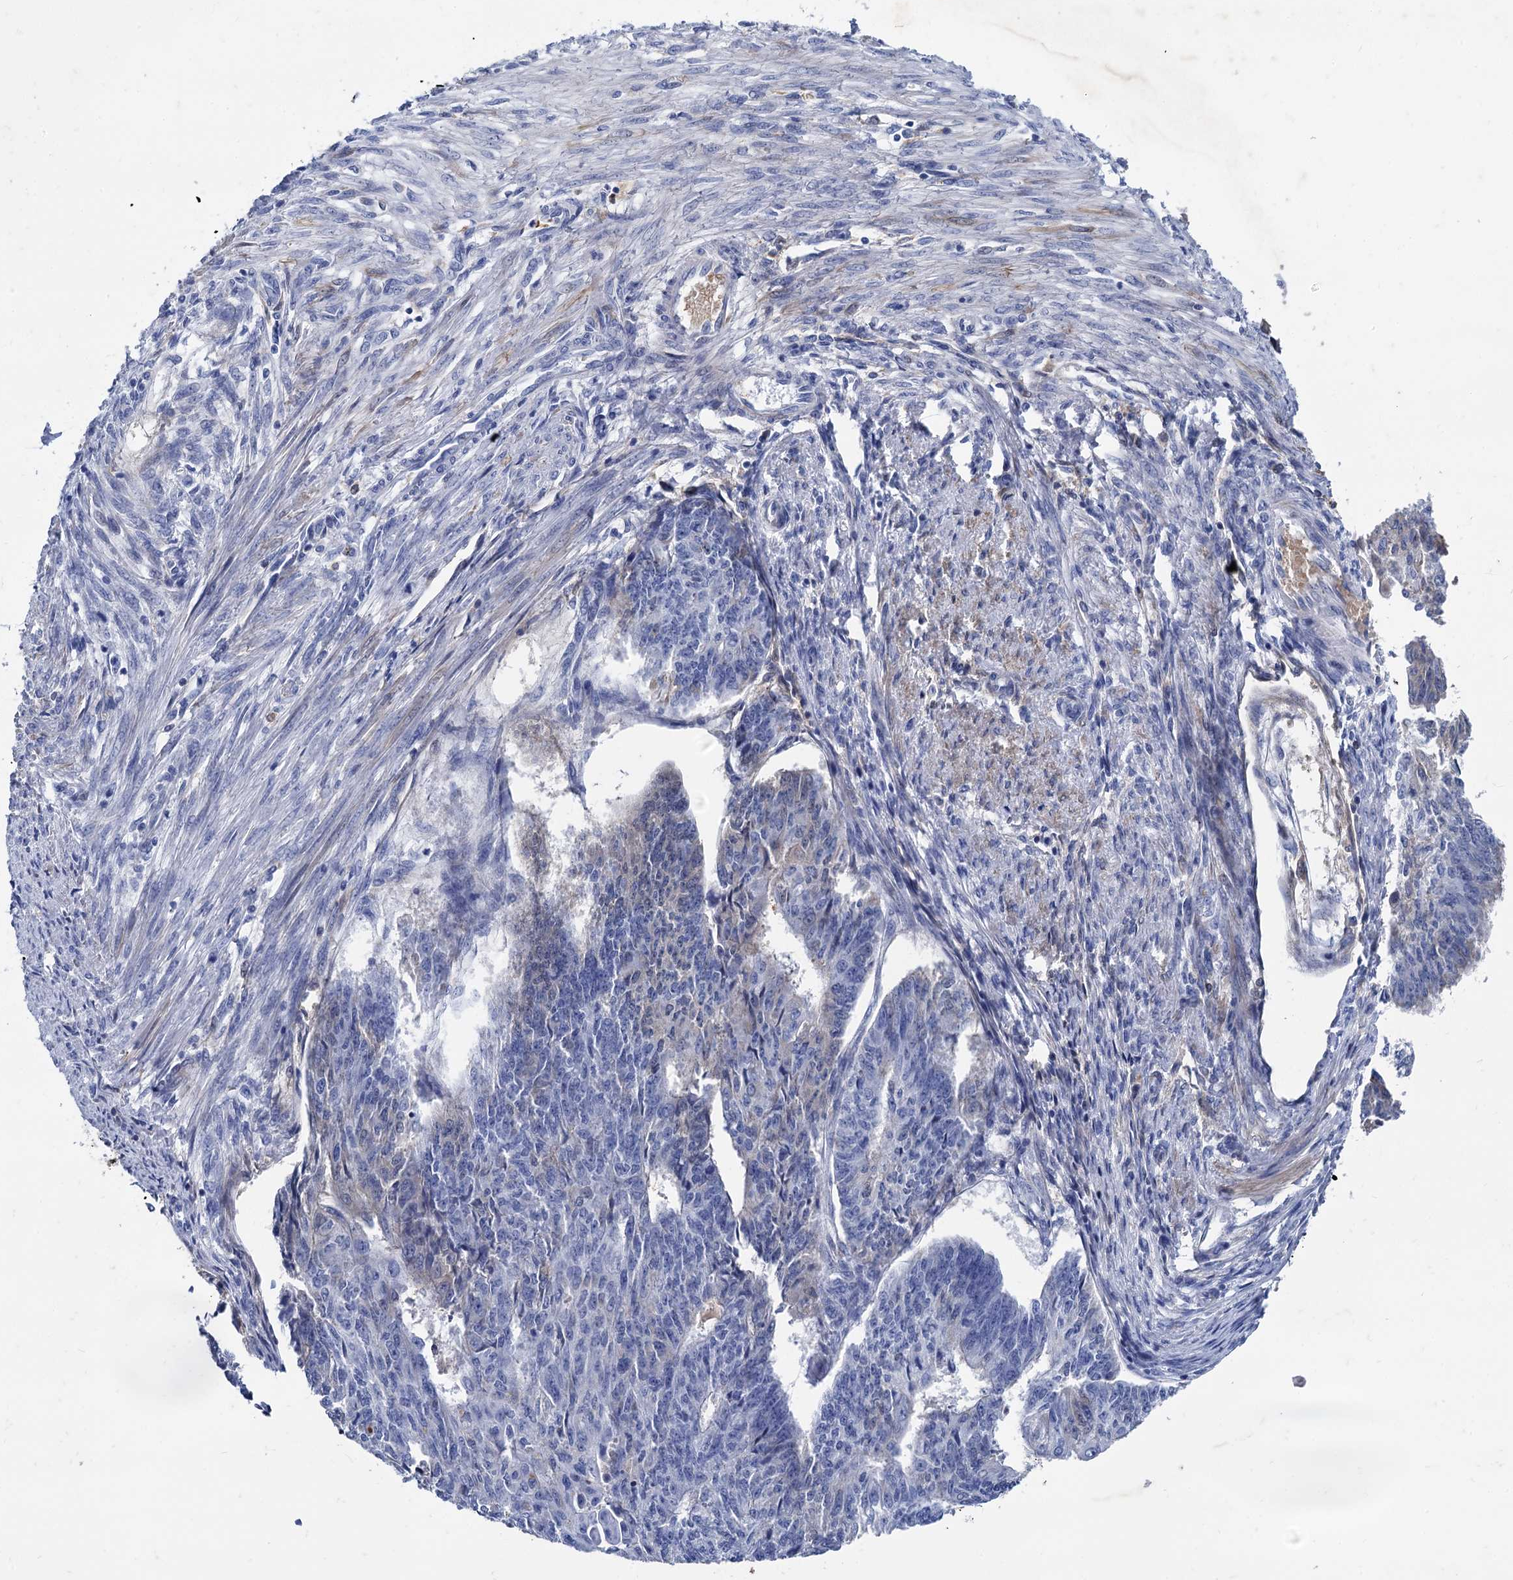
{"staining": {"intensity": "negative", "quantity": "none", "location": "none"}, "tissue": "endometrial cancer", "cell_type": "Tumor cells", "image_type": "cancer", "snomed": [{"axis": "morphology", "description": "Adenocarcinoma, NOS"}, {"axis": "topography", "description": "Endometrium"}], "caption": "Tumor cells are negative for brown protein staining in endometrial adenocarcinoma.", "gene": "TMEM72", "patient": {"sex": "female", "age": 32}}